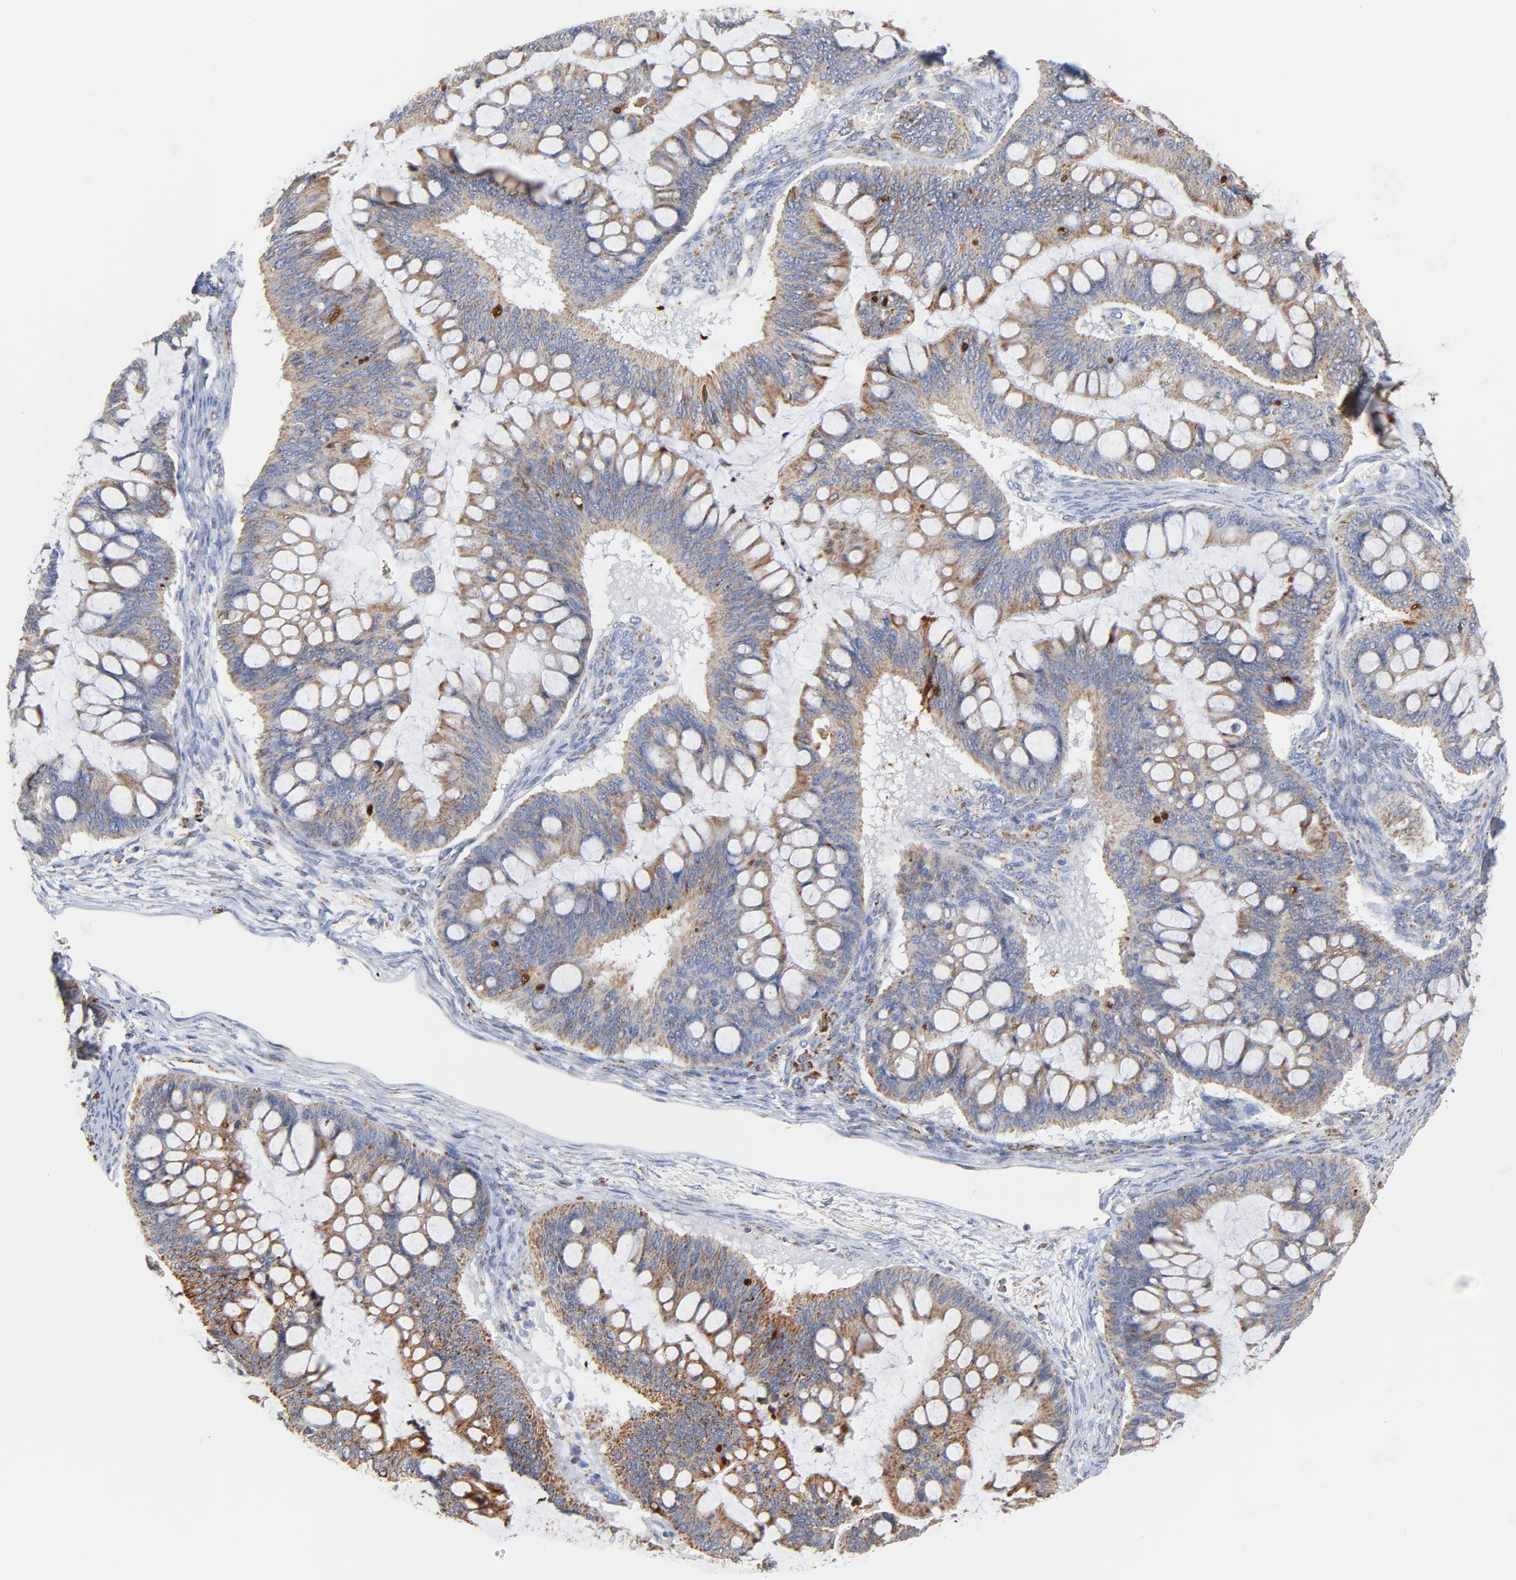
{"staining": {"intensity": "moderate", "quantity": ">75%", "location": "cytoplasmic/membranous"}, "tissue": "ovarian cancer", "cell_type": "Tumor cells", "image_type": "cancer", "snomed": [{"axis": "morphology", "description": "Cystadenocarcinoma, mucinous, NOS"}, {"axis": "topography", "description": "Ovary"}], "caption": "The immunohistochemical stain highlights moderate cytoplasmic/membranous positivity in tumor cells of ovarian cancer (mucinous cystadenocarcinoma) tissue.", "gene": "DIABLO", "patient": {"sex": "female", "age": 73}}